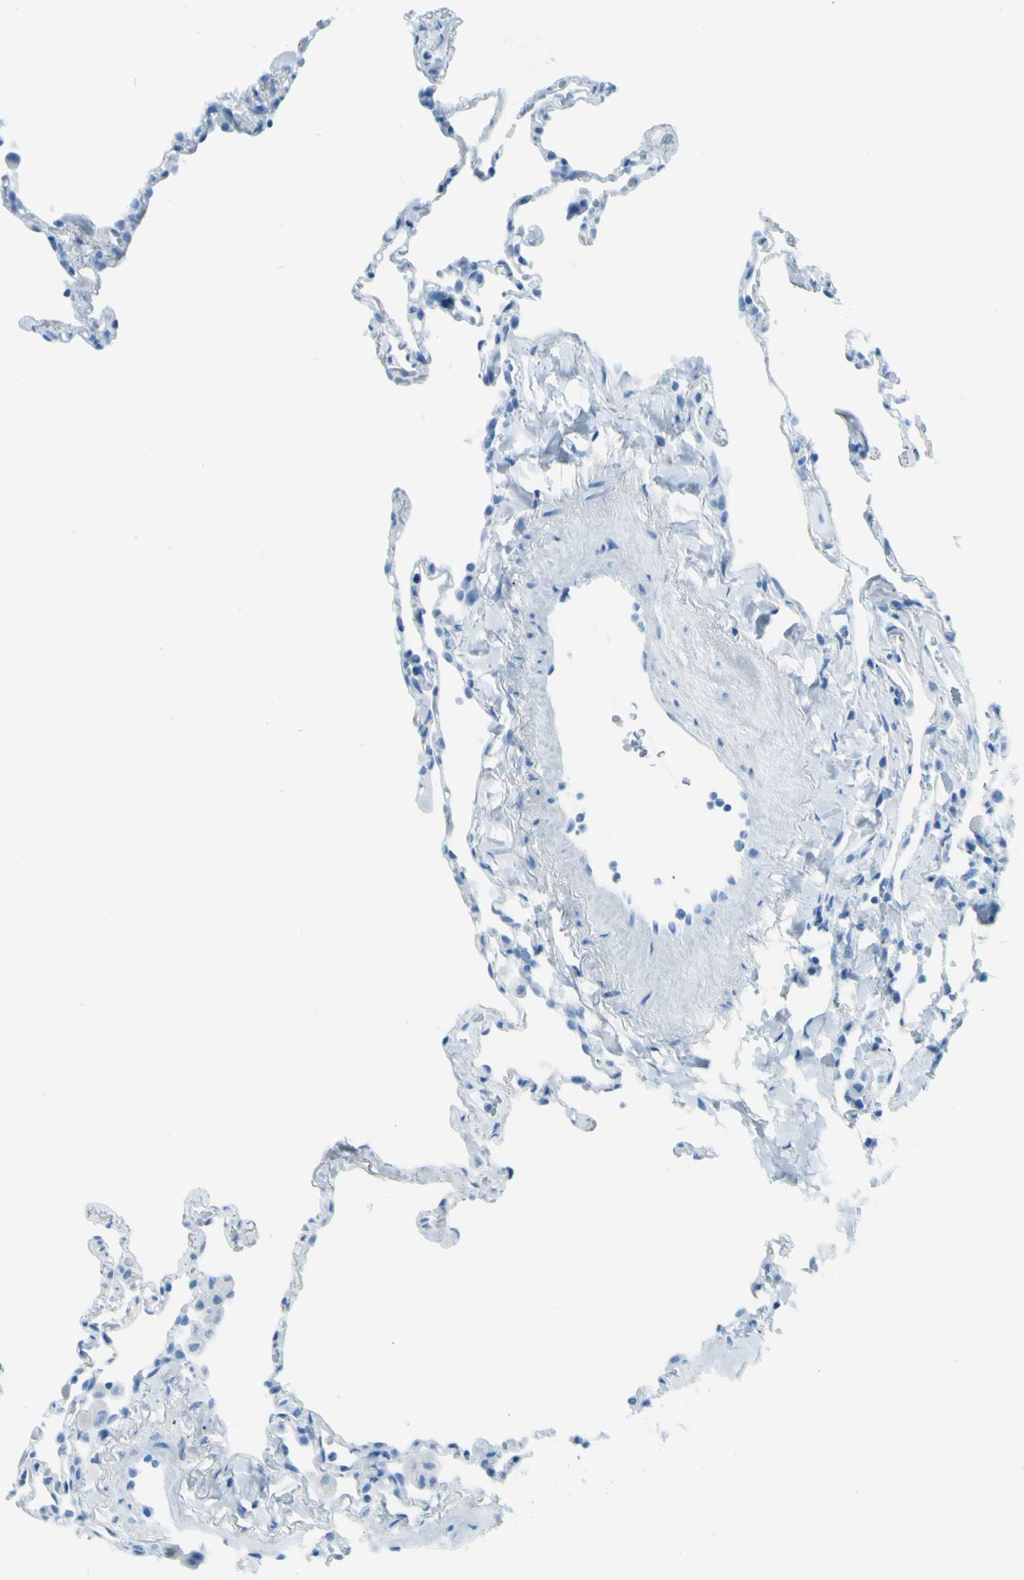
{"staining": {"intensity": "negative", "quantity": "none", "location": "none"}, "tissue": "lung", "cell_type": "Alveolar cells", "image_type": "normal", "snomed": [{"axis": "morphology", "description": "Normal tissue, NOS"}, {"axis": "topography", "description": "Lung"}], "caption": "Image shows no protein staining in alveolar cells of normal lung. (IHC, brightfield microscopy, high magnification).", "gene": "AFP", "patient": {"sex": "male", "age": 59}}